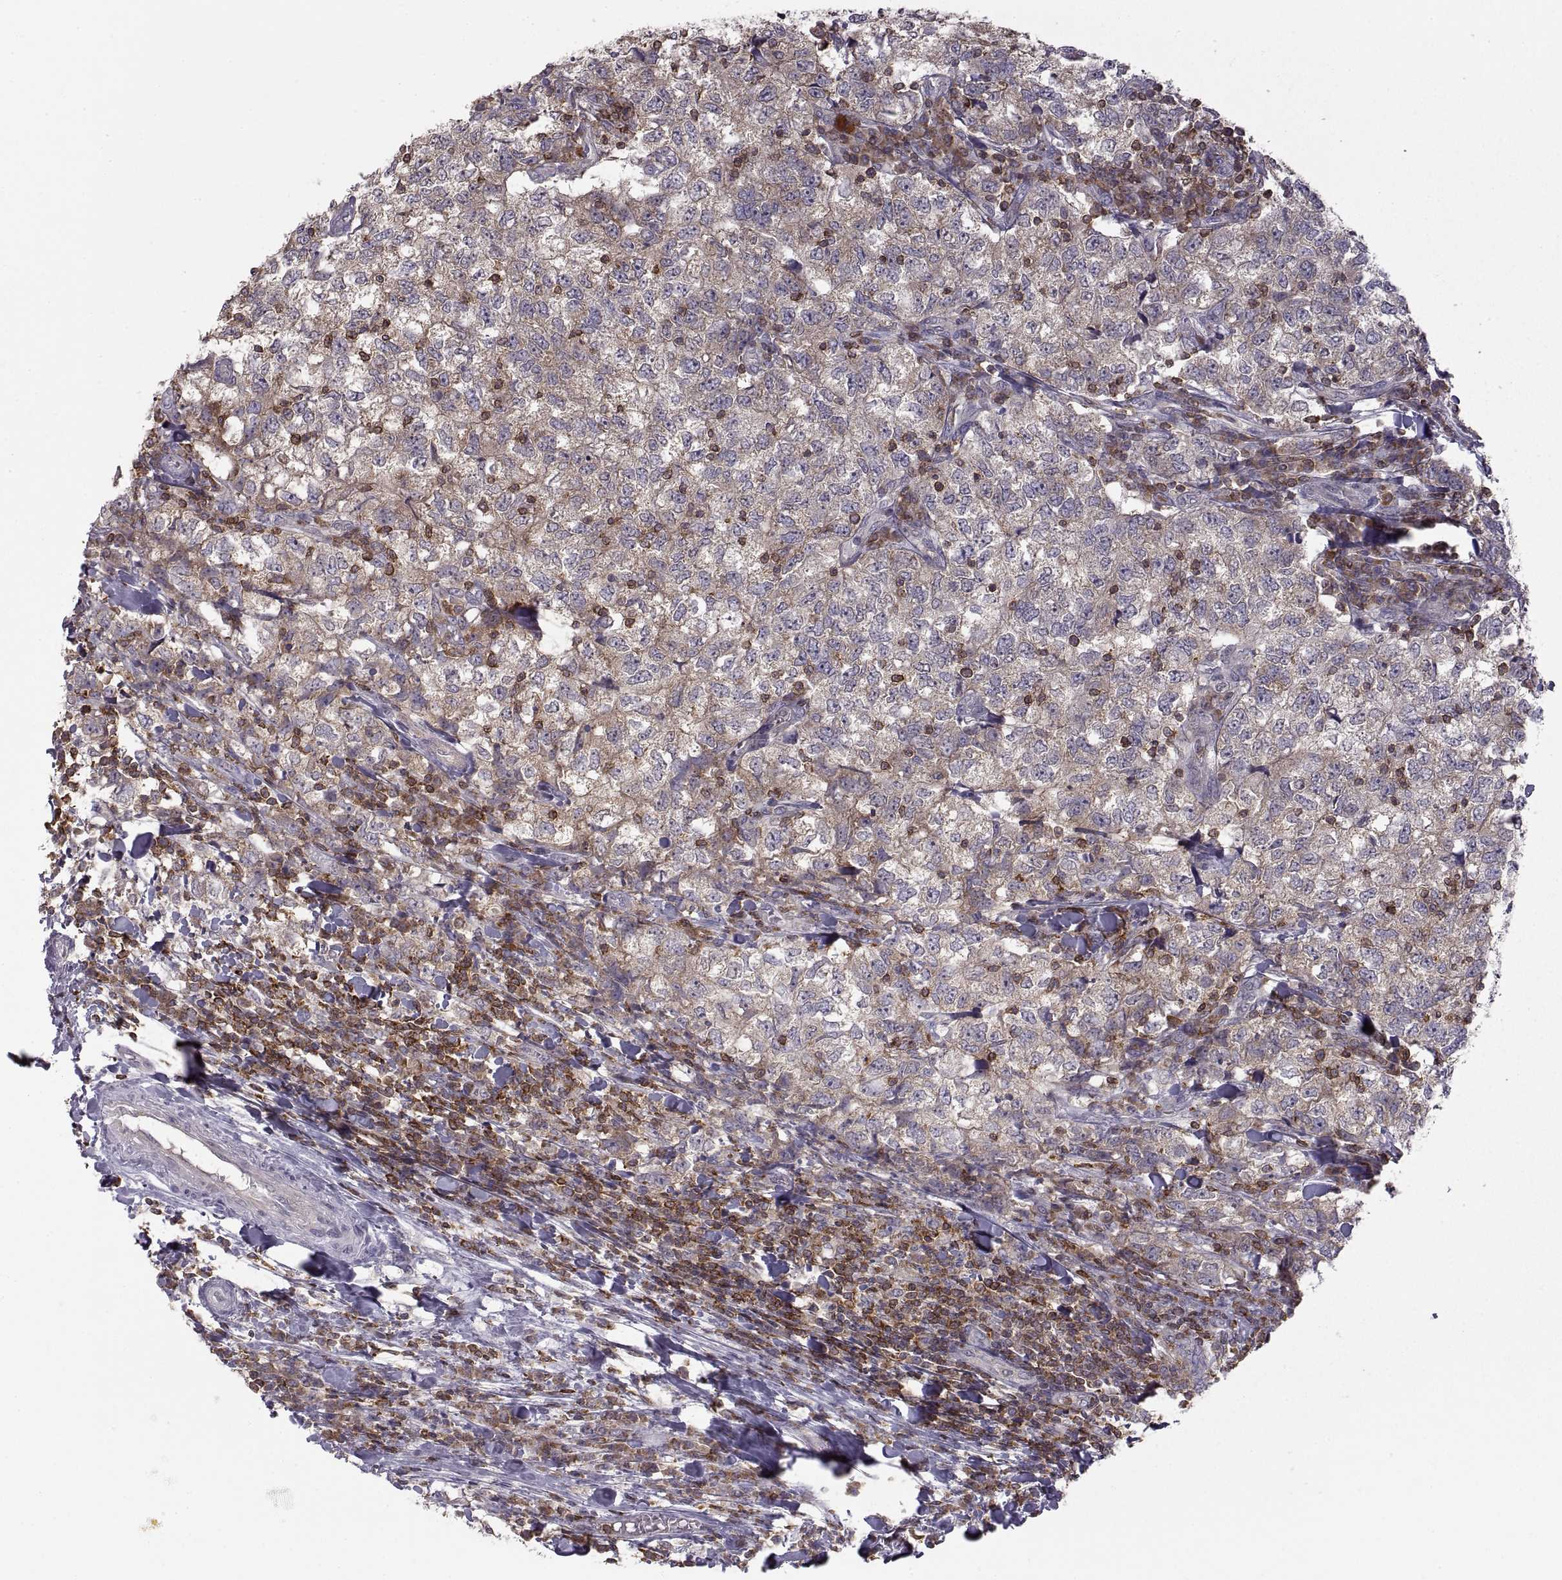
{"staining": {"intensity": "weak", "quantity": "25%-75%", "location": "cytoplasmic/membranous"}, "tissue": "breast cancer", "cell_type": "Tumor cells", "image_type": "cancer", "snomed": [{"axis": "morphology", "description": "Duct carcinoma"}, {"axis": "topography", "description": "Breast"}], "caption": "Breast cancer stained with IHC shows weak cytoplasmic/membranous staining in about 25%-75% of tumor cells.", "gene": "EZR", "patient": {"sex": "female", "age": 30}}